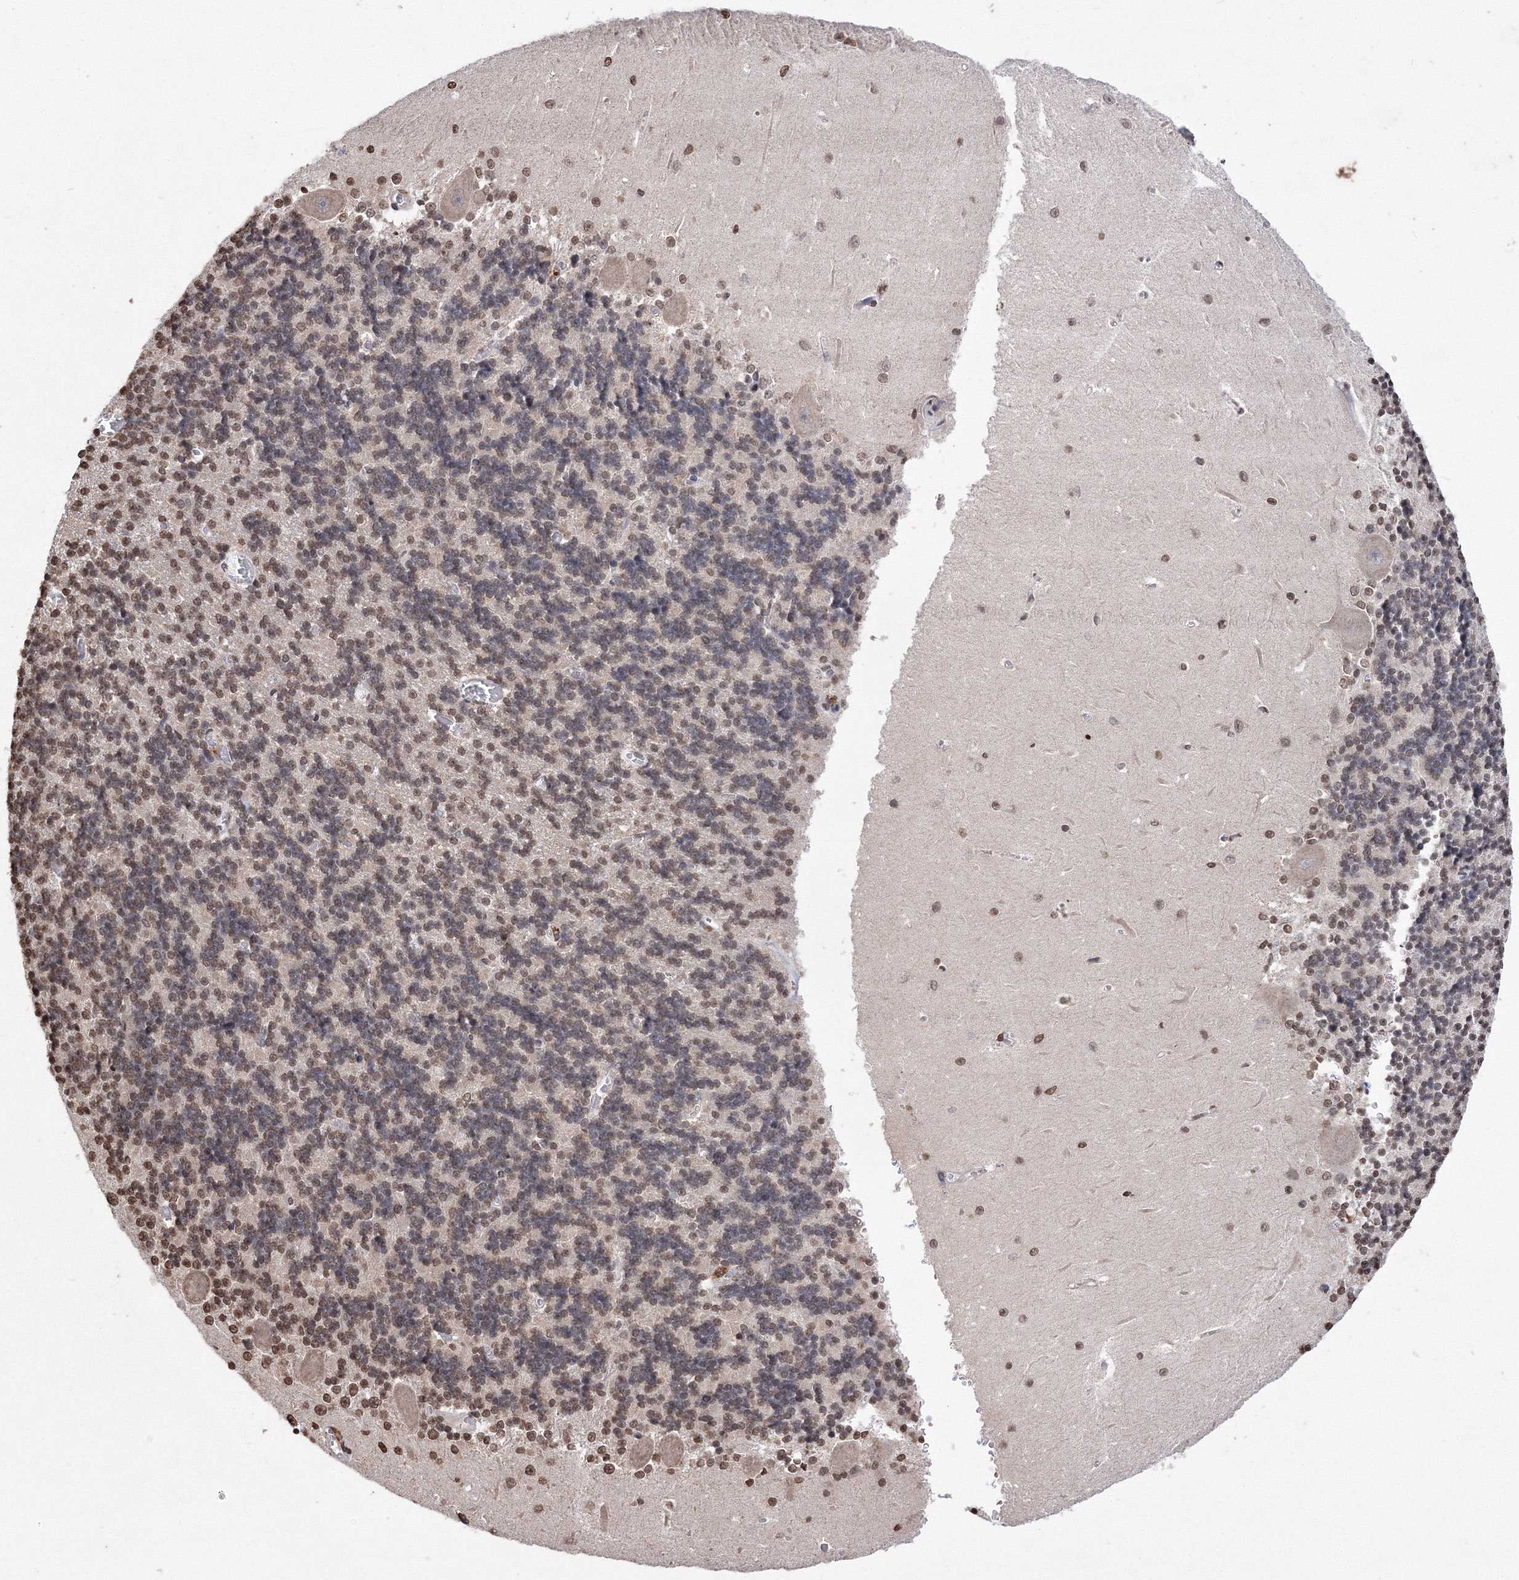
{"staining": {"intensity": "moderate", "quantity": "25%-75%", "location": "nuclear"}, "tissue": "cerebellum", "cell_type": "Cells in granular layer", "image_type": "normal", "snomed": [{"axis": "morphology", "description": "Normal tissue, NOS"}, {"axis": "topography", "description": "Cerebellum"}], "caption": "Cerebellum stained with DAB IHC exhibits medium levels of moderate nuclear positivity in approximately 25%-75% of cells in granular layer. The staining was performed using DAB, with brown indicating positive protein expression. Nuclei are stained blue with hematoxylin.", "gene": "GPN1", "patient": {"sex": "male", "age": 37}}